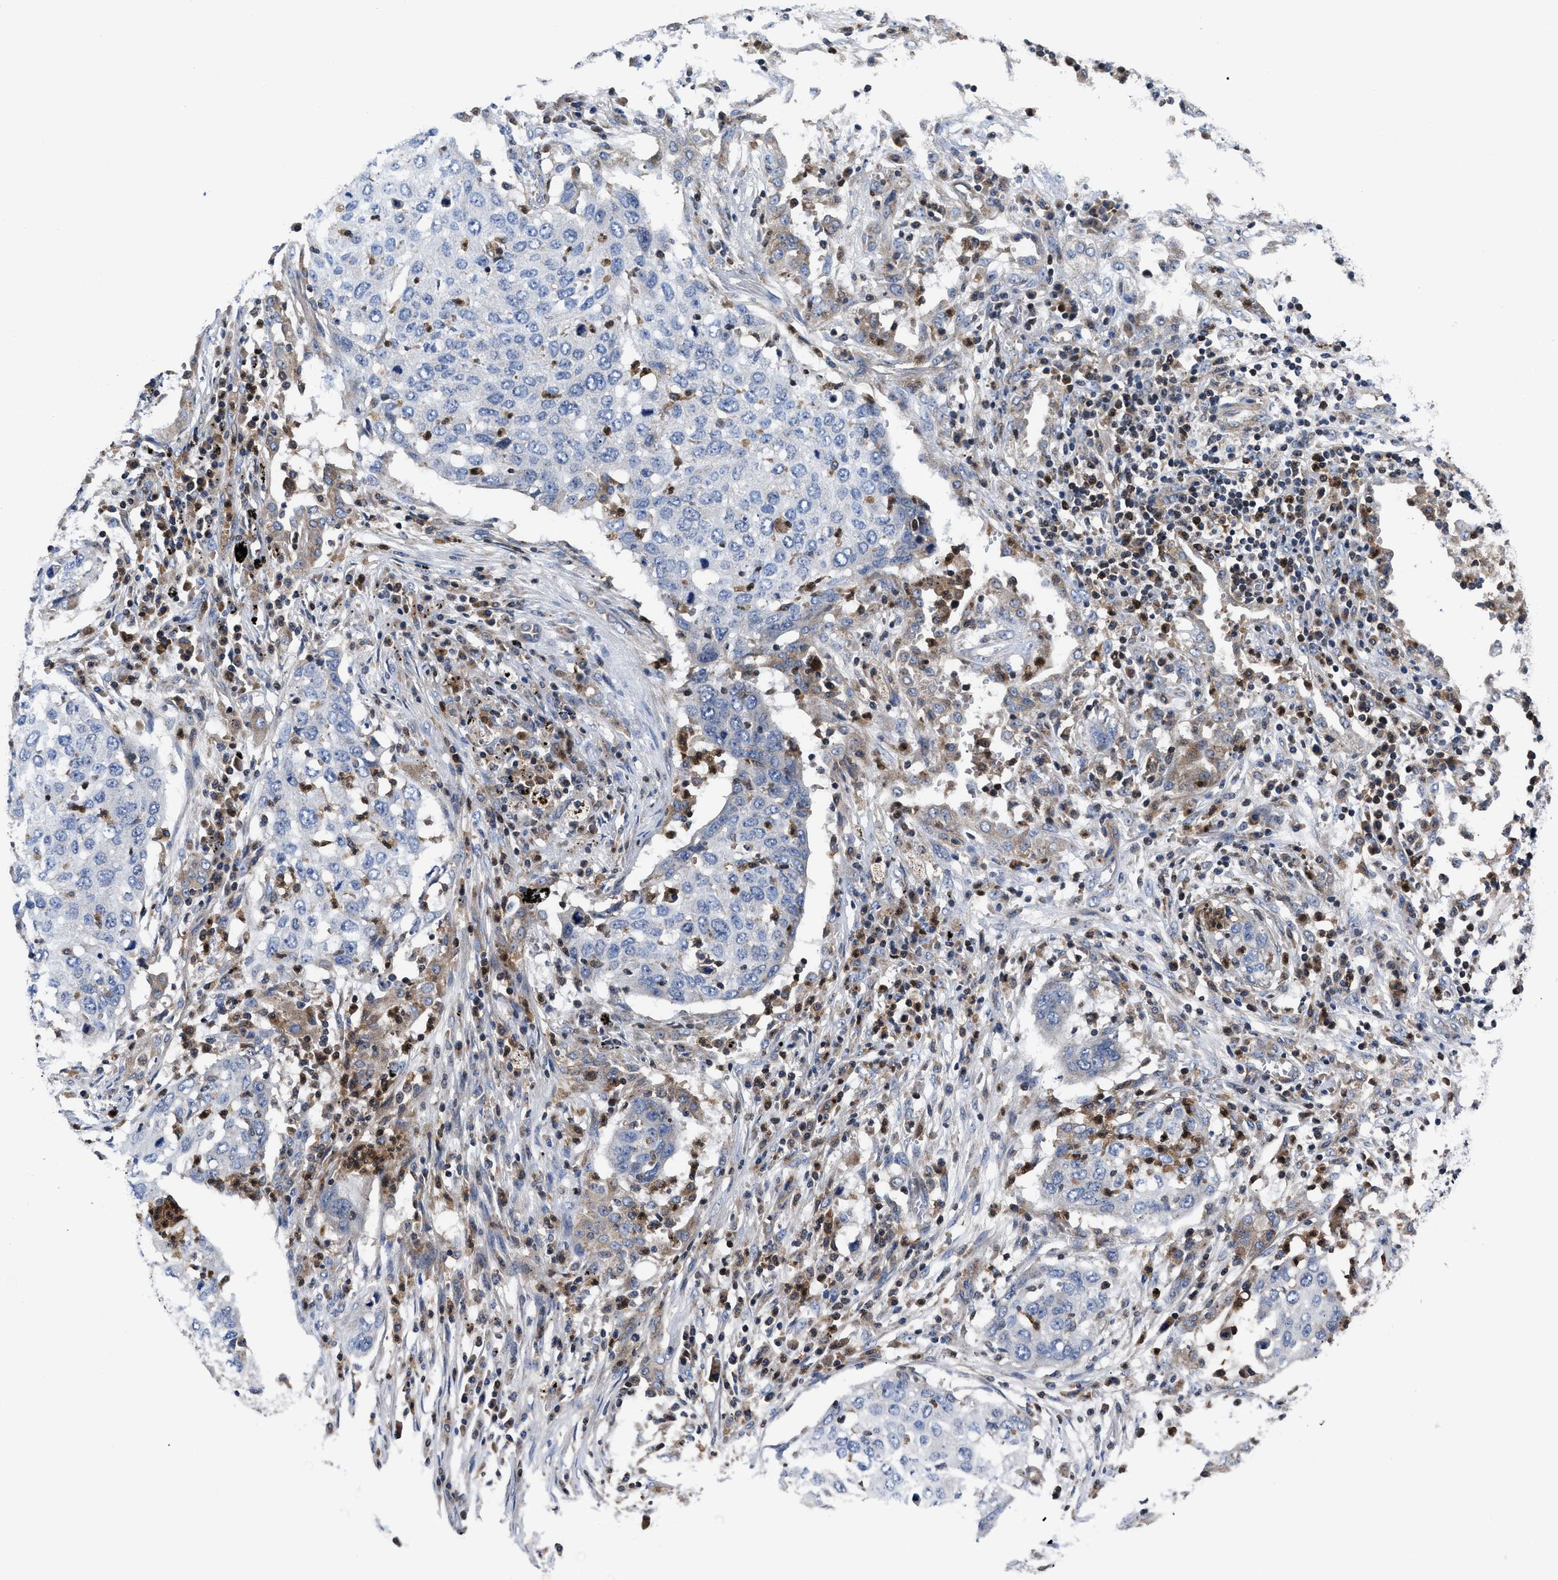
{"staining": {"intensity": "negative", "quantity": "none", "location": "none"}, "tissue": "lung cancer", "cell_type": "Tumor cells", "image_type": "cancer", "snomed": [{"axis": "morphology", "description": "Squamous cell carcinoma, NOS"}, {"axis": "topography", "description": "Lung"}], "caption": "The image displays no significant expression in tumor cells of lung cancer (squamous cell carcinoma).", "gene": "YBEY", "patient": {"sex": "female", "age": 63}}